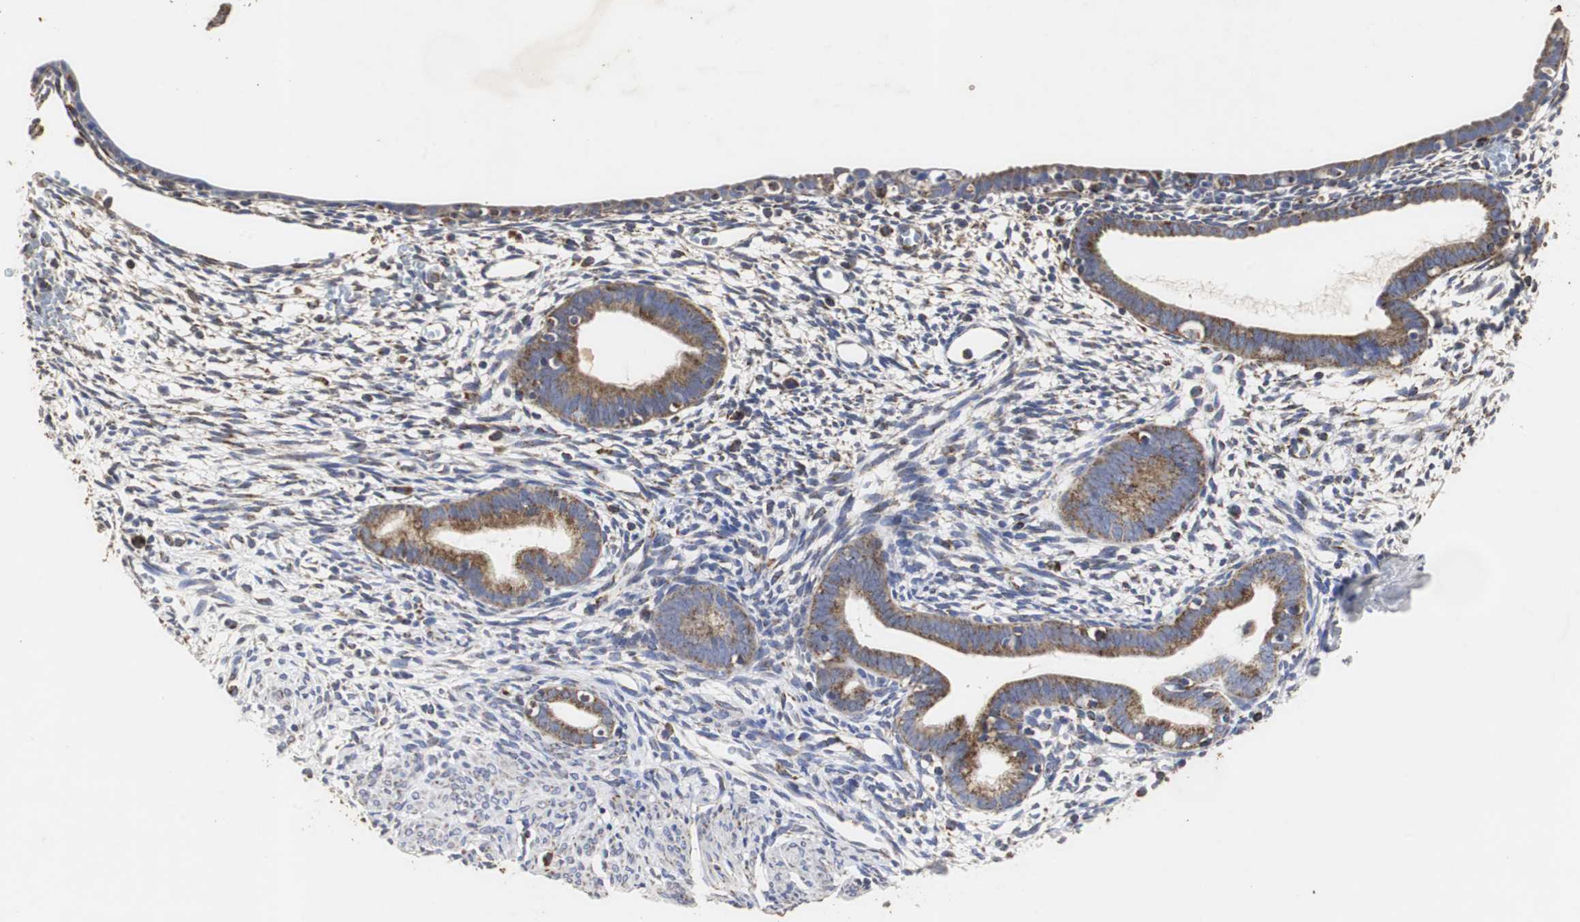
{"staining": {"intensity": "moderate", "quantity": "<25%", "location": "cytoplasmic/membranous"}, "tissue": "endometrium", "cell_type": "Cells in endometrial stroma", "image_type": "normal", "snomed": [{"axis": "morphology", "description": "Normal tissue, NOS"}, {"axis": "morphology", "description": "Atrophy, NOS"}, {"axis": "topography", "description": "Uterus"}, {"axis": "topography", "description": "Endometrium"}], "caption": "Approximately <25% of cells in endometrial stroma in benign endometrium reveal moderate cytoplasmic/membranous protein staining as visualized by brown immunohistochemical staining.", "gene": "HSD17B10", "patient": {"sex": "female", "age": 68}}